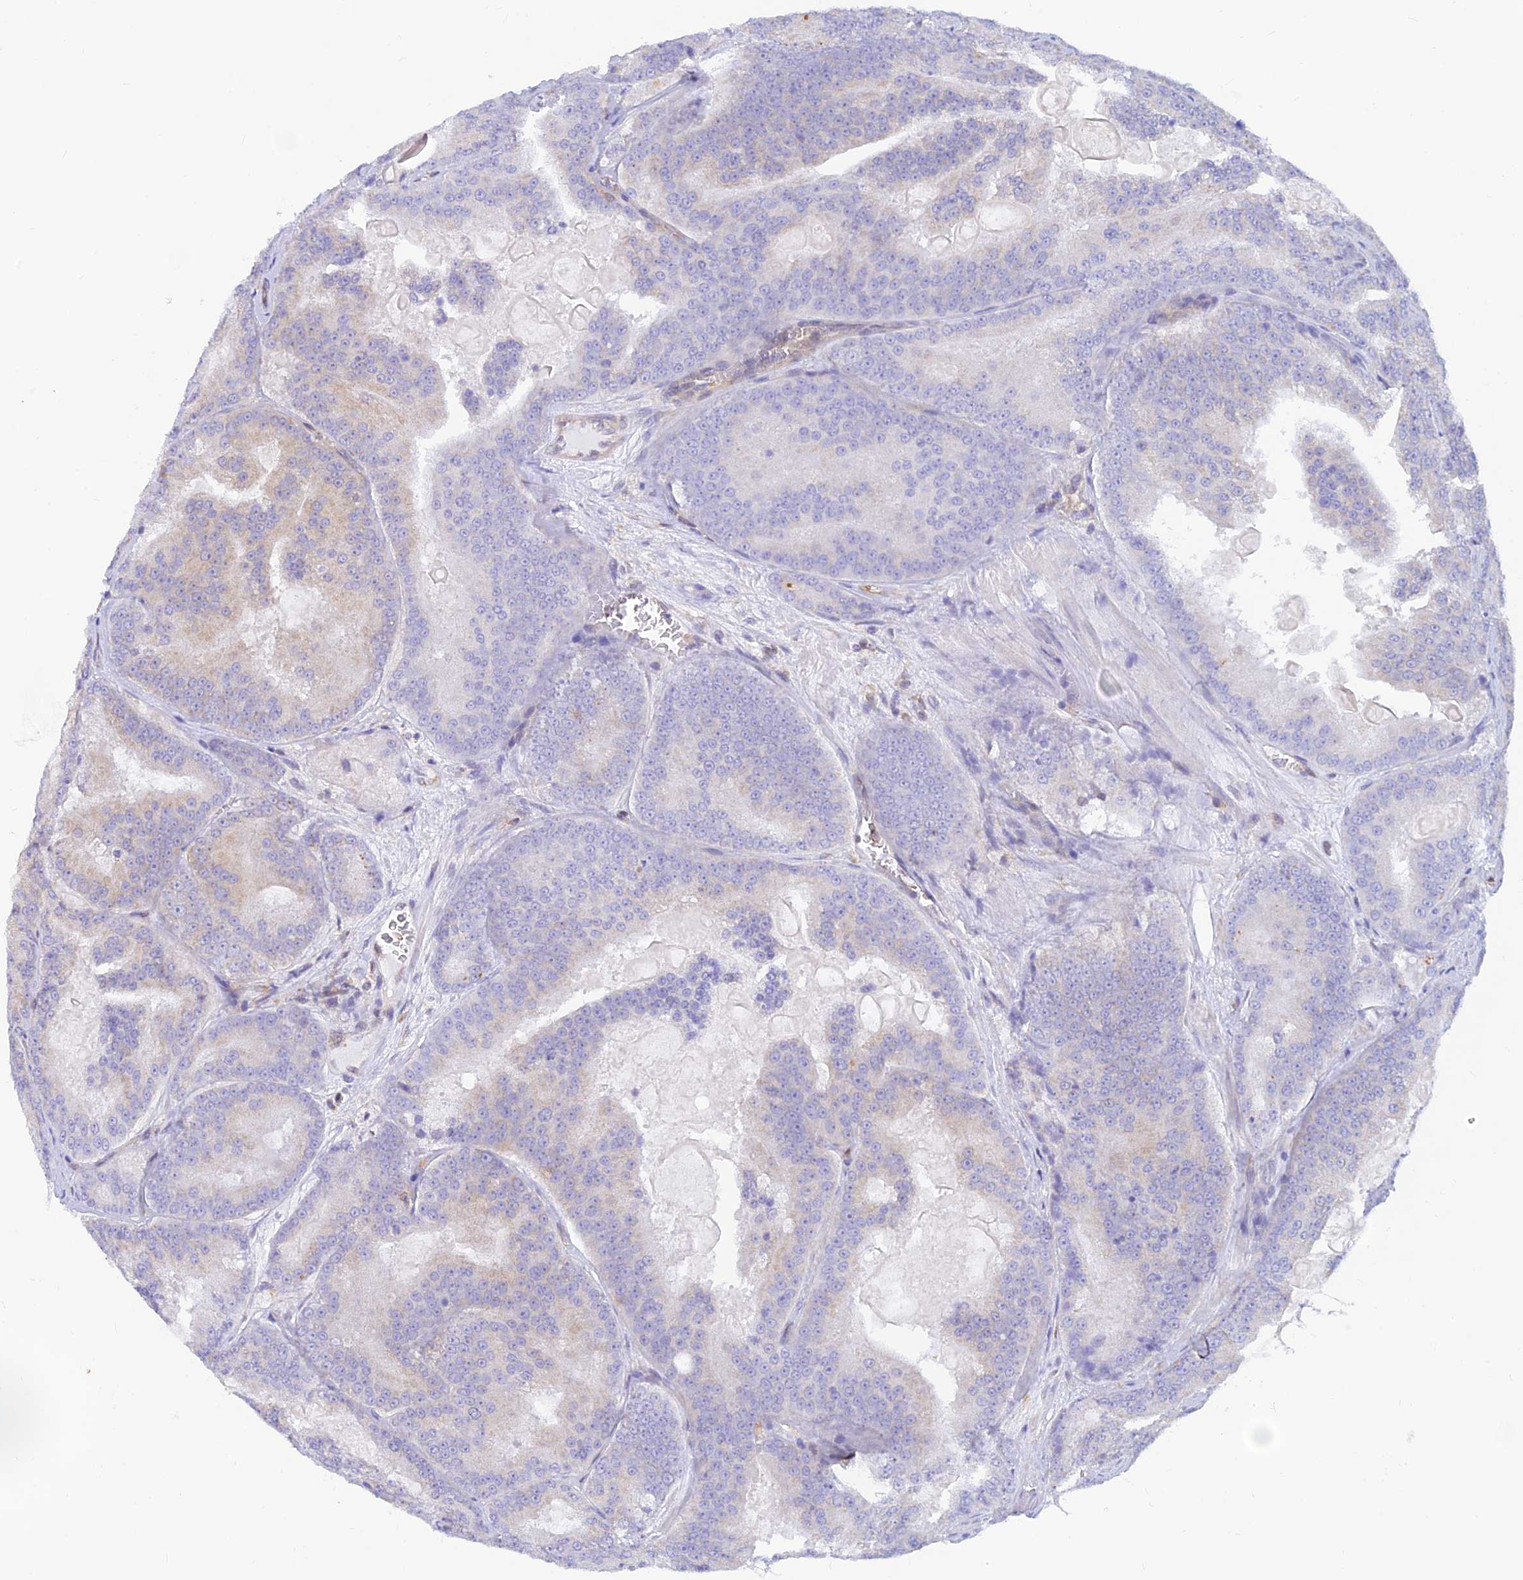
{"staining": {"intensity": "negative", "quantity": "none", "location": "none"}, "tissue": "prostate cancer", "cell_type": "Tumor cells", "image_type": "cancer", "snomed": [{"axis": "morphology", "description": "Adenocarcinoma, High grade"}, {"axis": "topography", "description": "Prostate"}], "caption": "This is an immunohistochemistry (IHC) photomicrograph of human prostate cancer. There is no positivity in tumor cells.", "gene": "LYSMD2", "patient": {"sex": "male", "age": 61}}